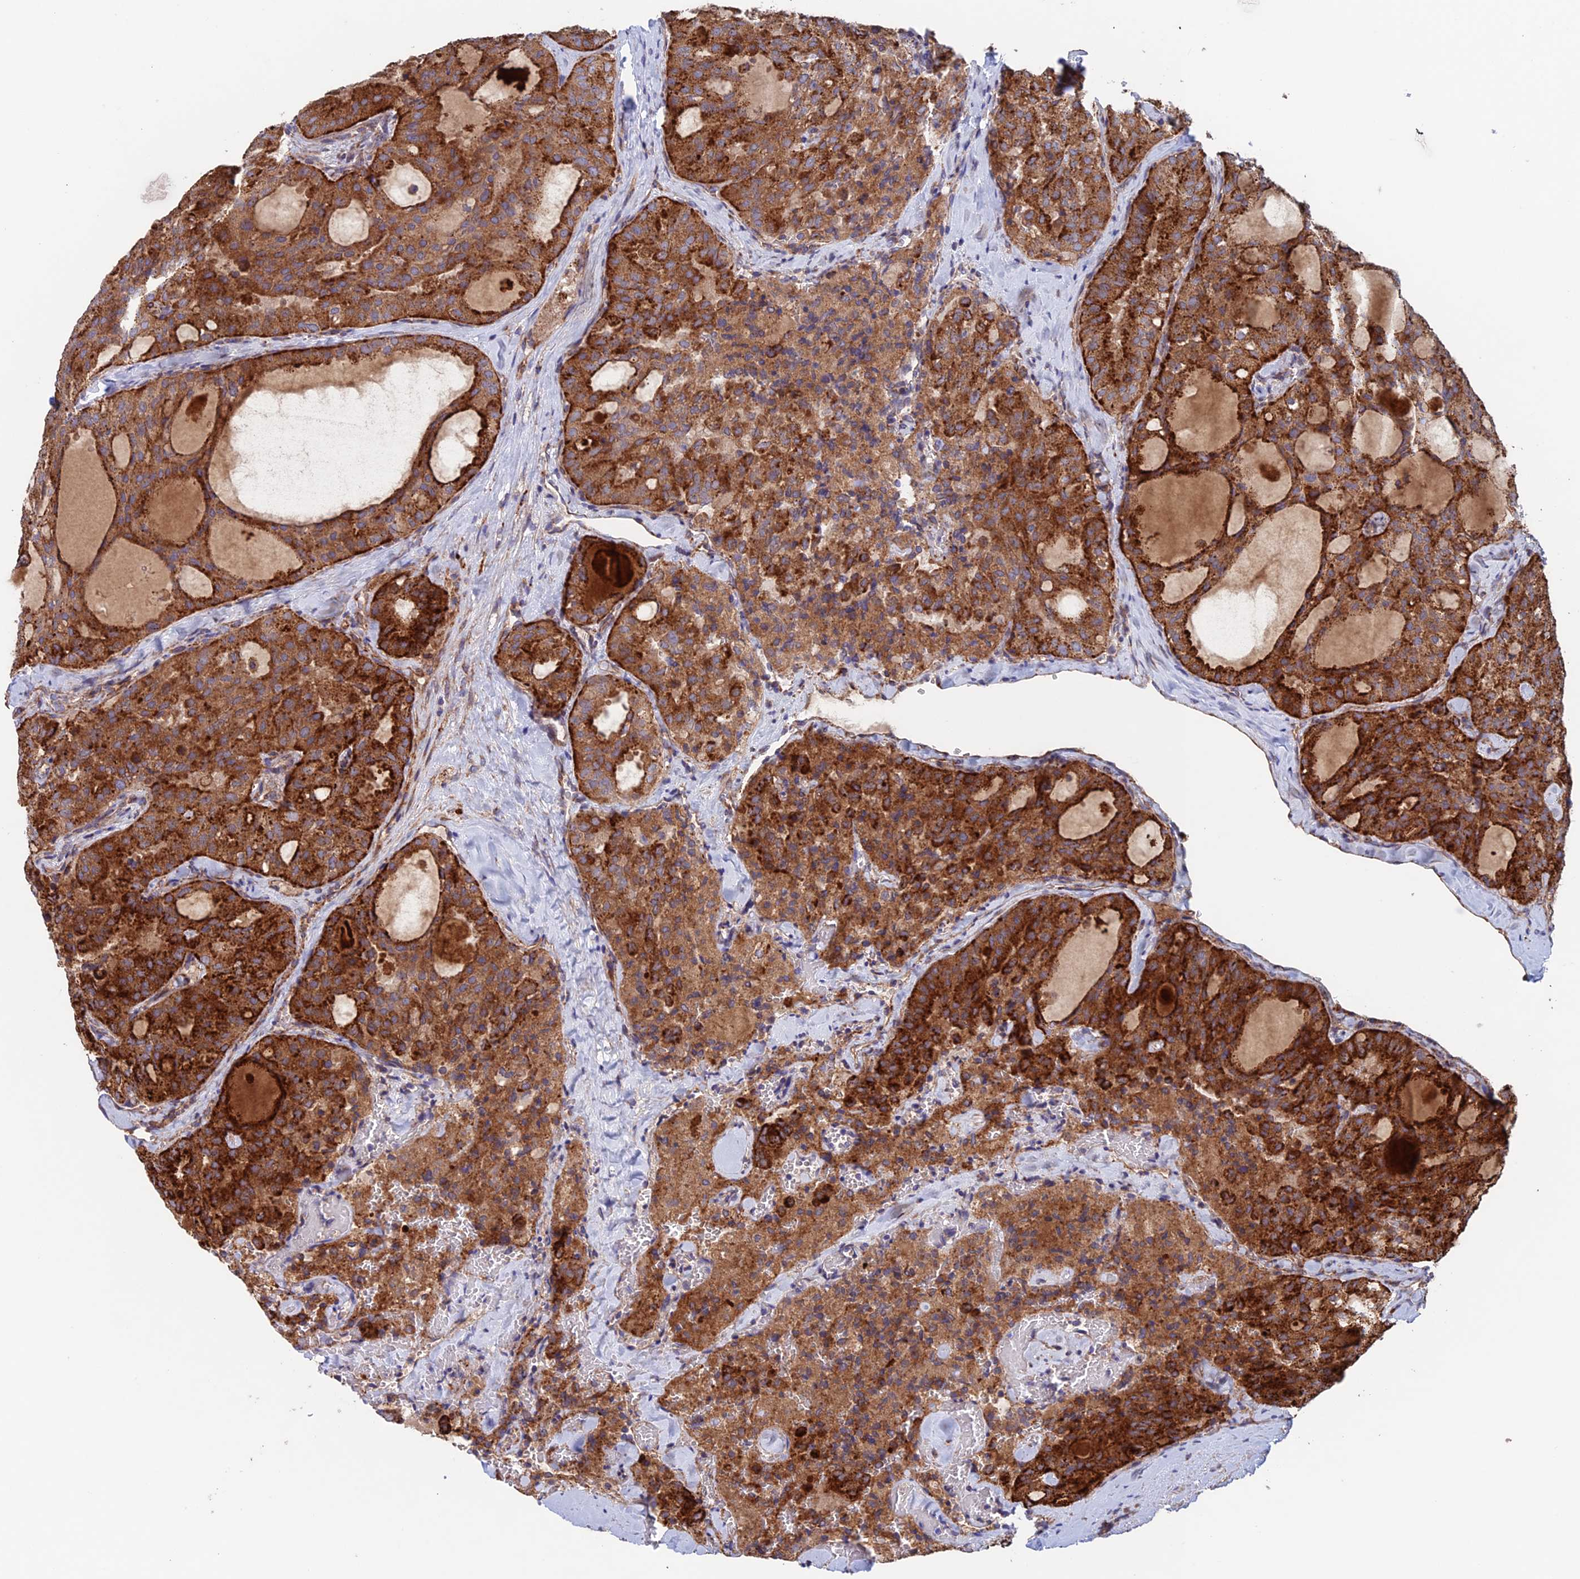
{"staining": {"intensity": "strong", "quantity": ">75%", "location": "cytoplasmic/membranous"}, "tissue": "thyroid cancer", "cell_type": "Tumor cells", "image_type": "cancer", "snomed": [{"axis": "morphology", "description": "Follicular adenoma carcinoma, NOS"}, {"axis": "topography", "description": "Thyroid gland"}], "caption": "A high amount of strong cytoplasmic/membranous expression is seen in about >75% of tumor cells in thyroid cancer (follicular adenoma carcinoma) tissue.", "gene": "MRPL1", "patient": {"sex": "male", "age": 75}}